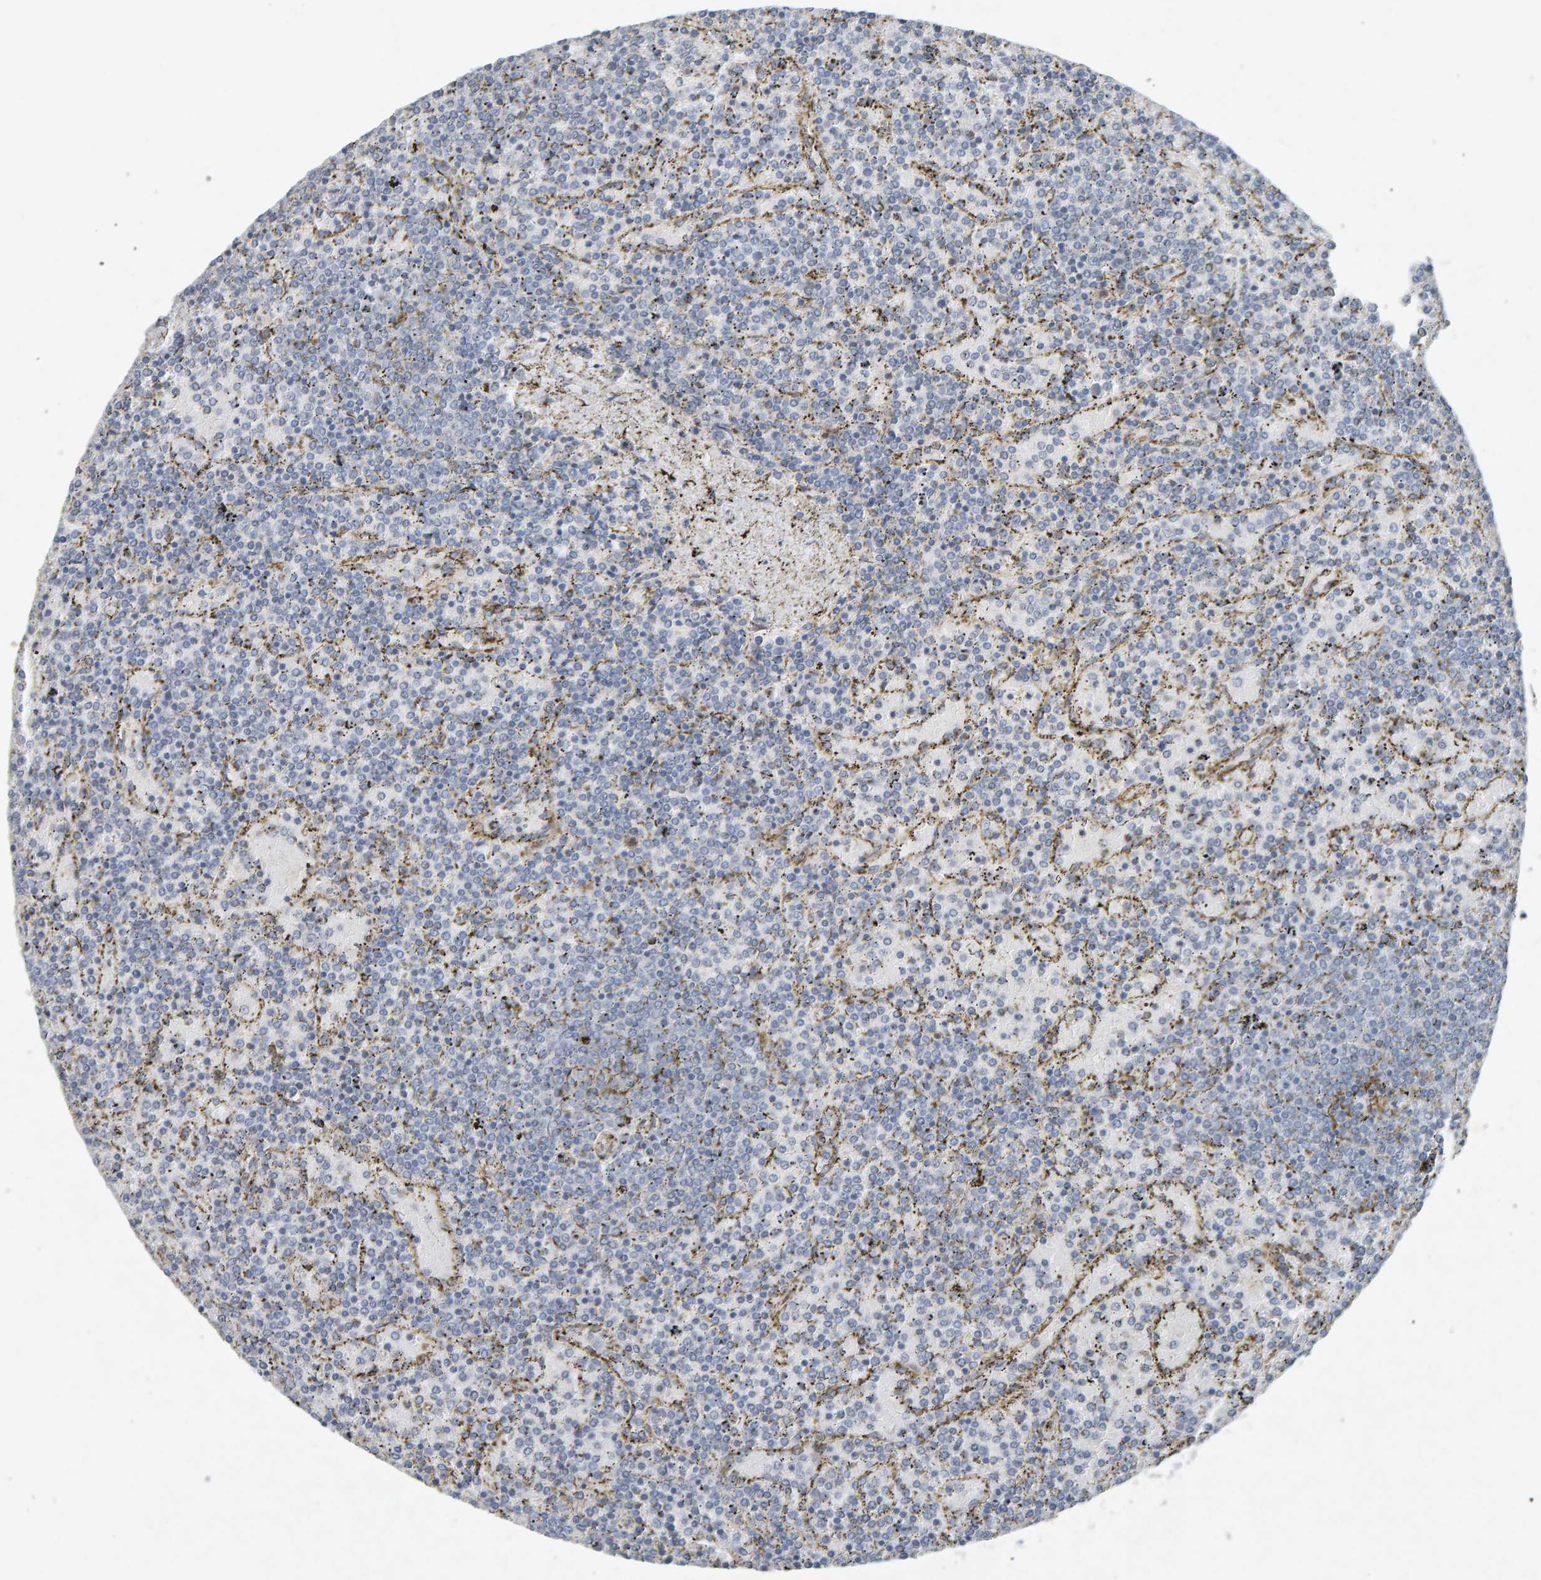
{"staining": {"intensity": "negative", "quantity": "none", "location": "none"}, "tissue": "lymphoma", "cell_type": "Tumor cells", "image_type": "cancer", "snomed": [{"axis": "morphology", "description": "Malignant lymphoma, non-Hodgkin's type, Low grade"}, {"axis": "topography", "description": "Spleen"}], "caption": "The image demonstrates no staining of tumor cells in malignant lymphoma, non-Hodgkin's type (low-grade).", "gene": "PTPRM", "patient": {"sex": "female", "age": 77}}